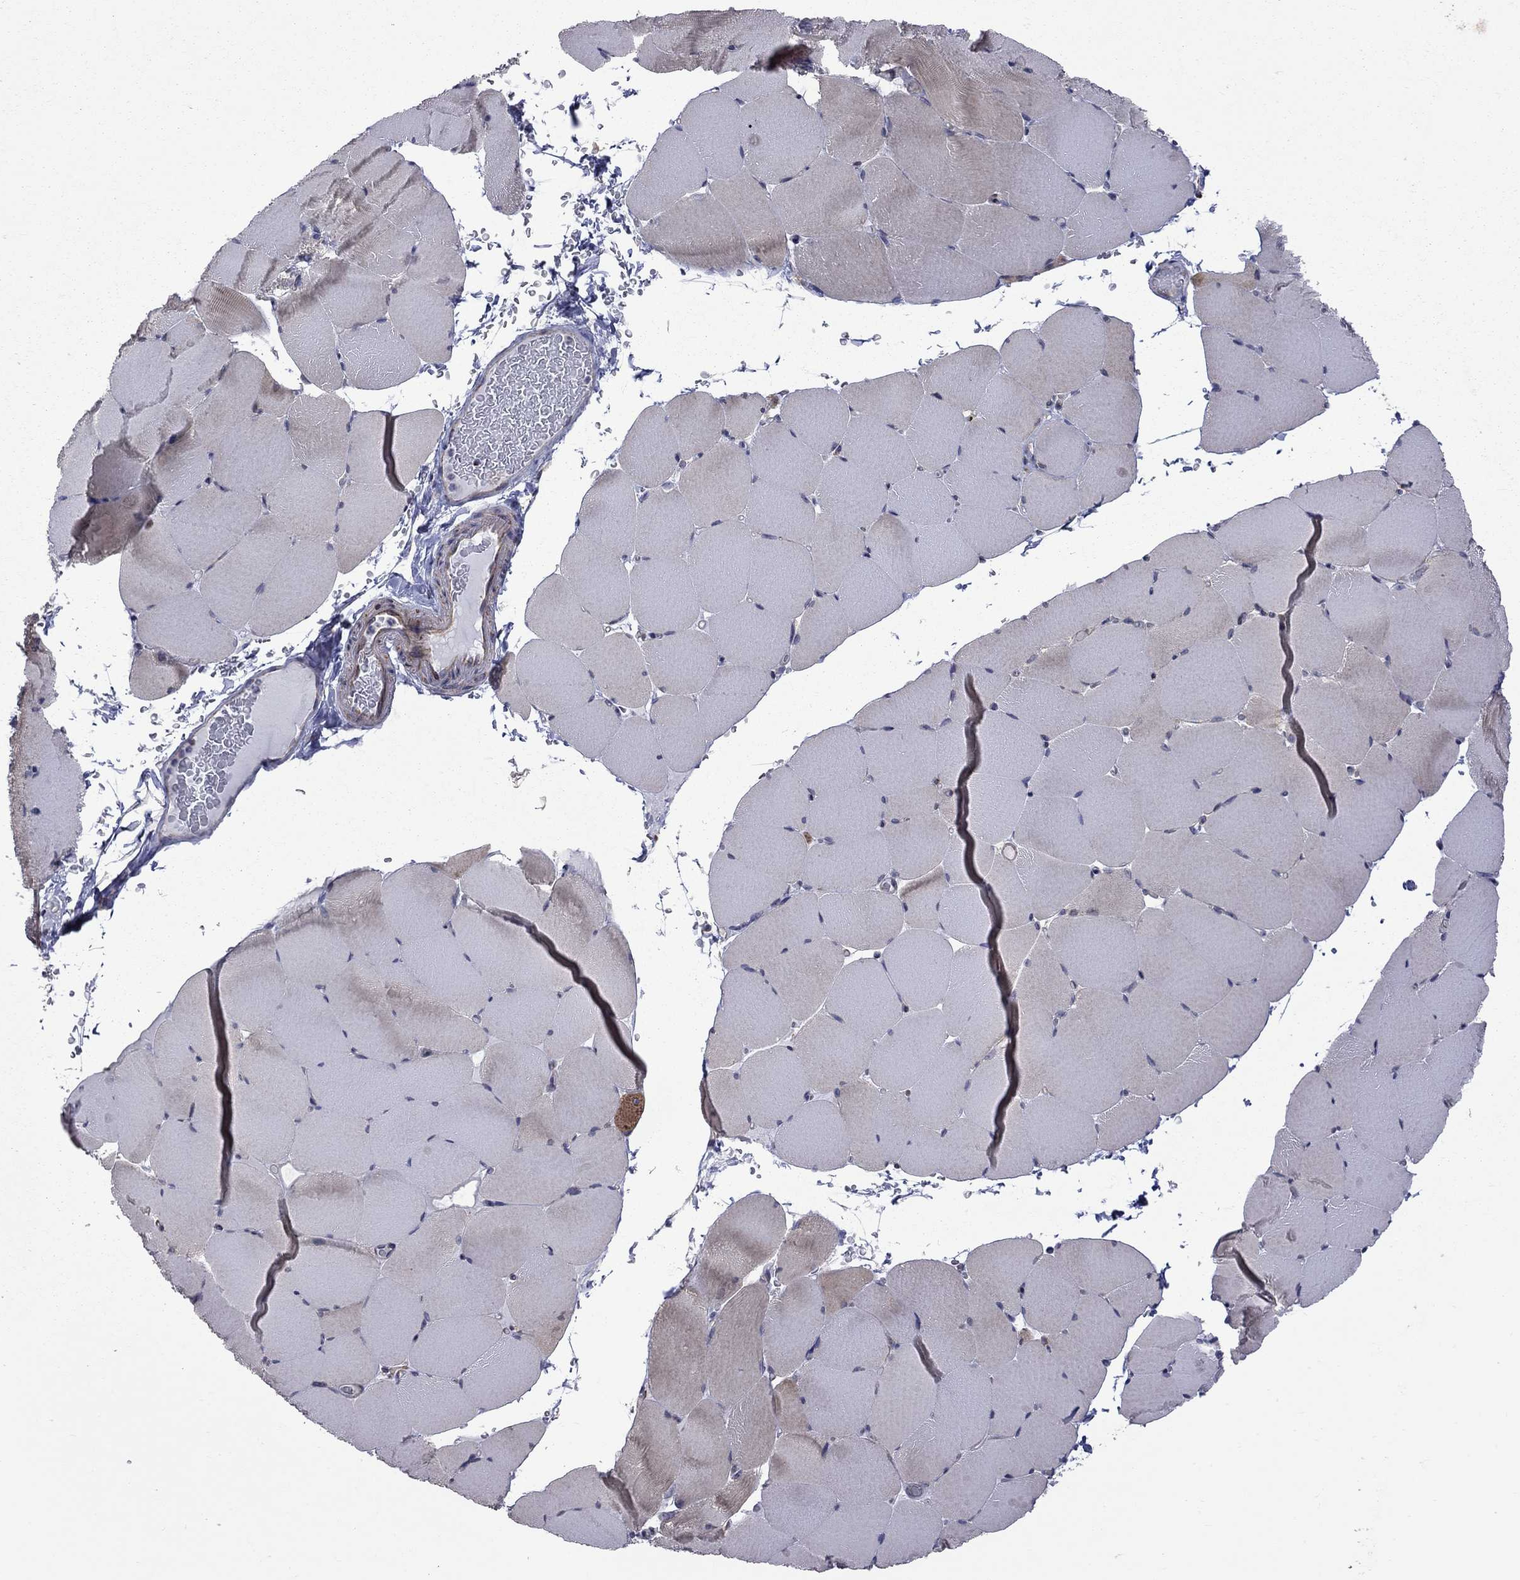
{"staining": {"intensity": "weak", "quantity": "25%-75%", "location": "cytoplasmic/membranous"}, "tissue": "skeletal muscle", "cell_type": "Myocytes", "image_type": "normal", "snomed": [{"axis": "morphology", "description": "Normal tissue, NOS"}, {"axis": "topography", "description": "Skeletal muscle"}], "caption": "Weak cytoplasmic/membranous positivity for a protein is identified in approximately 25%-75% of myocytes of normal skeletal muscle using IHC.", "gene": "CLPTM1", "patient": {"sex": "female", "age": 37}}